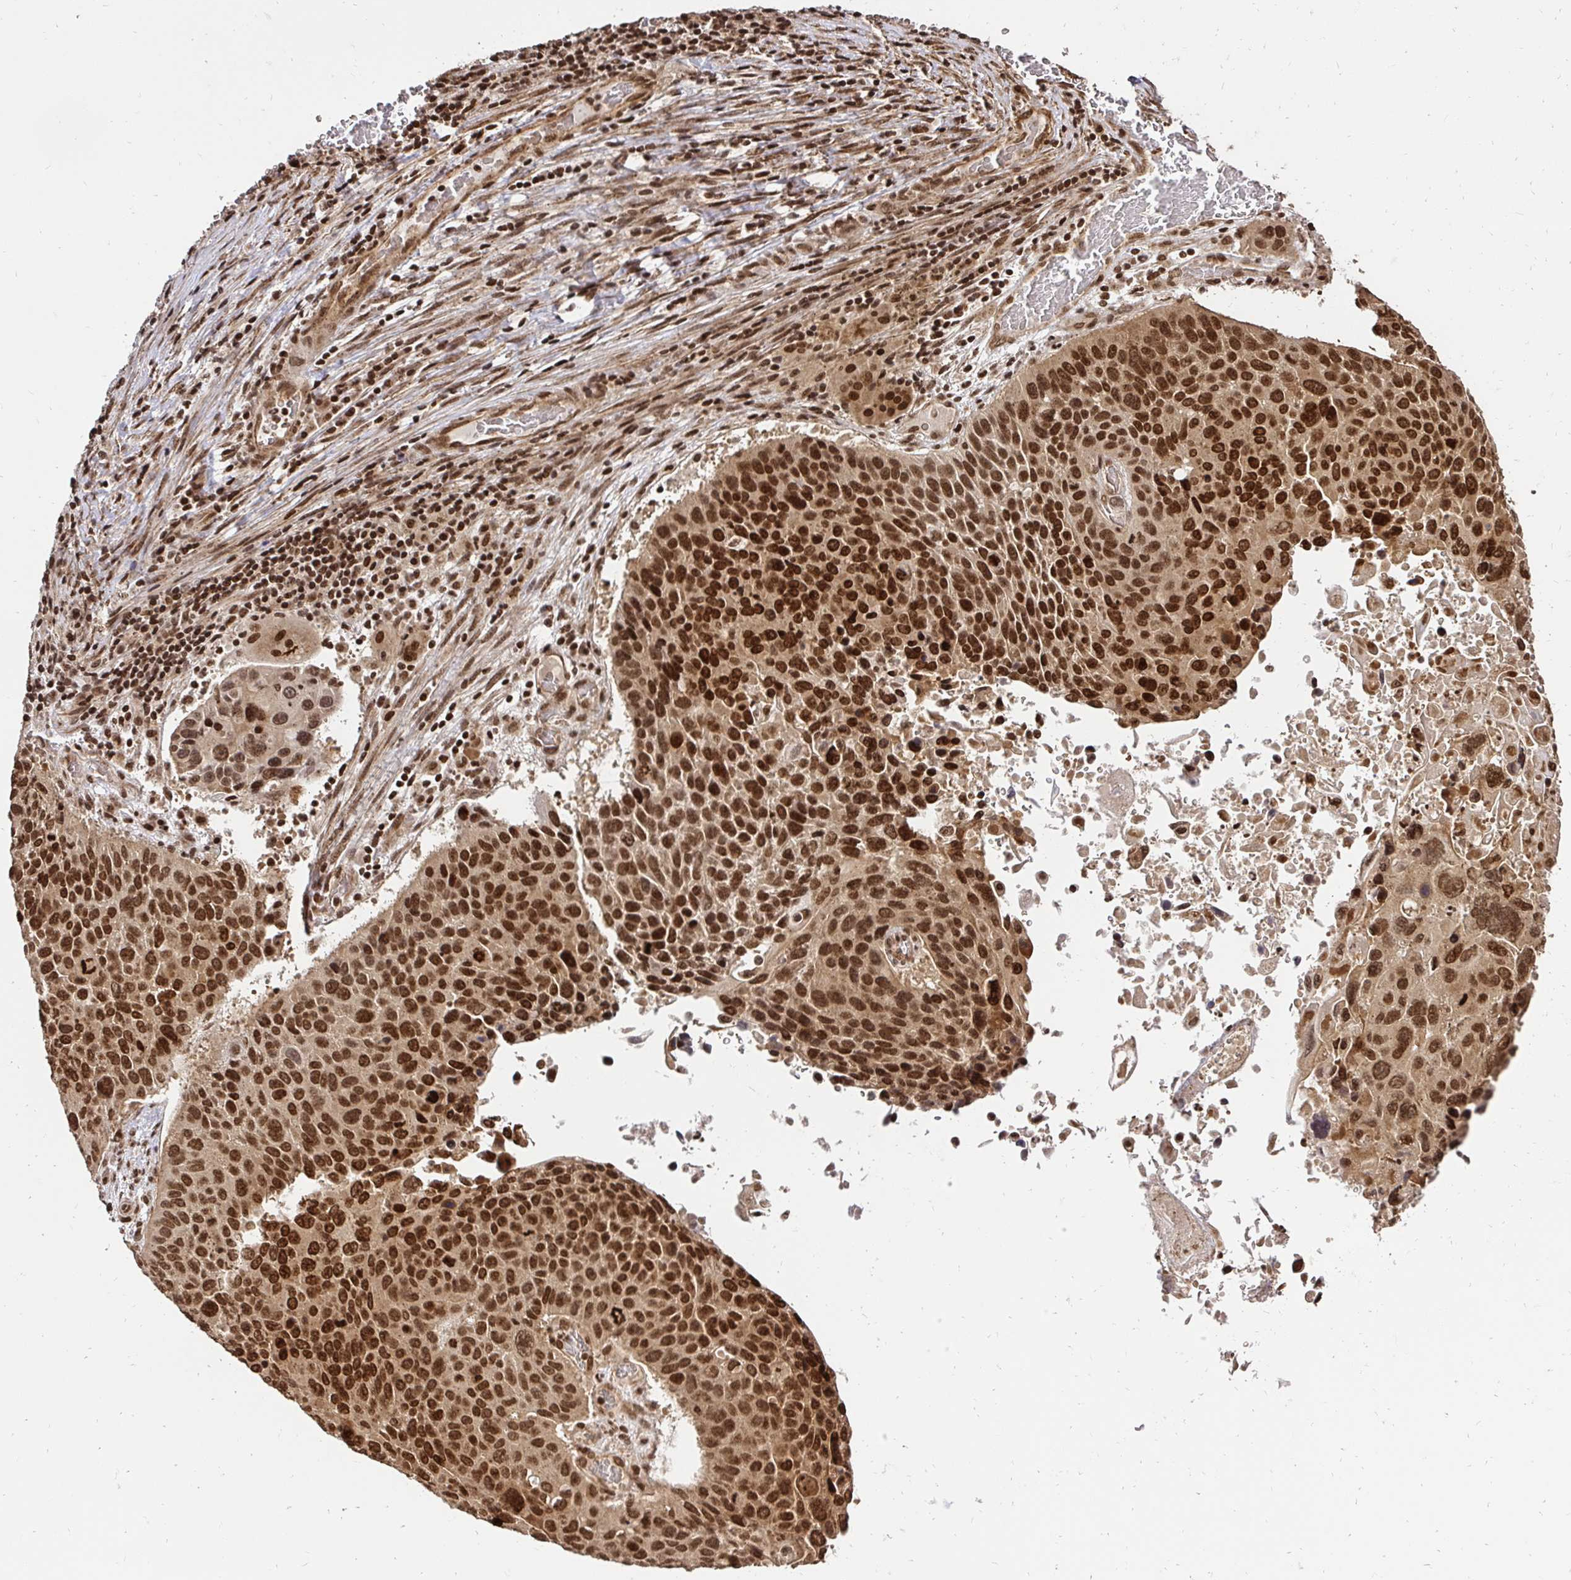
{"staining": {"intensity": "strong", "quantity": ">75%", "location": "nuclear"}, "tissue": "lung cancer", "cell_type": "Tumor cells", "image_type": "cancer", "snomed": [{"axis": "morphology", "description": "Squamous cell carcinoma, NOS"}, {"axis": "topography", "description": "Lung"}], "caption": "High-magnification brightfield microscopy of lung squamous cell carcinoma stained with DAB (3,3'-diaminobenzidine) (brown) and counterstained with hematoxylin (blue). tumor cells exhibit strong nuclear staining is appreciated in approximately>75% of cells.", "gene": "GLYR1", "patient": {"sex": "male", "age": 68}}